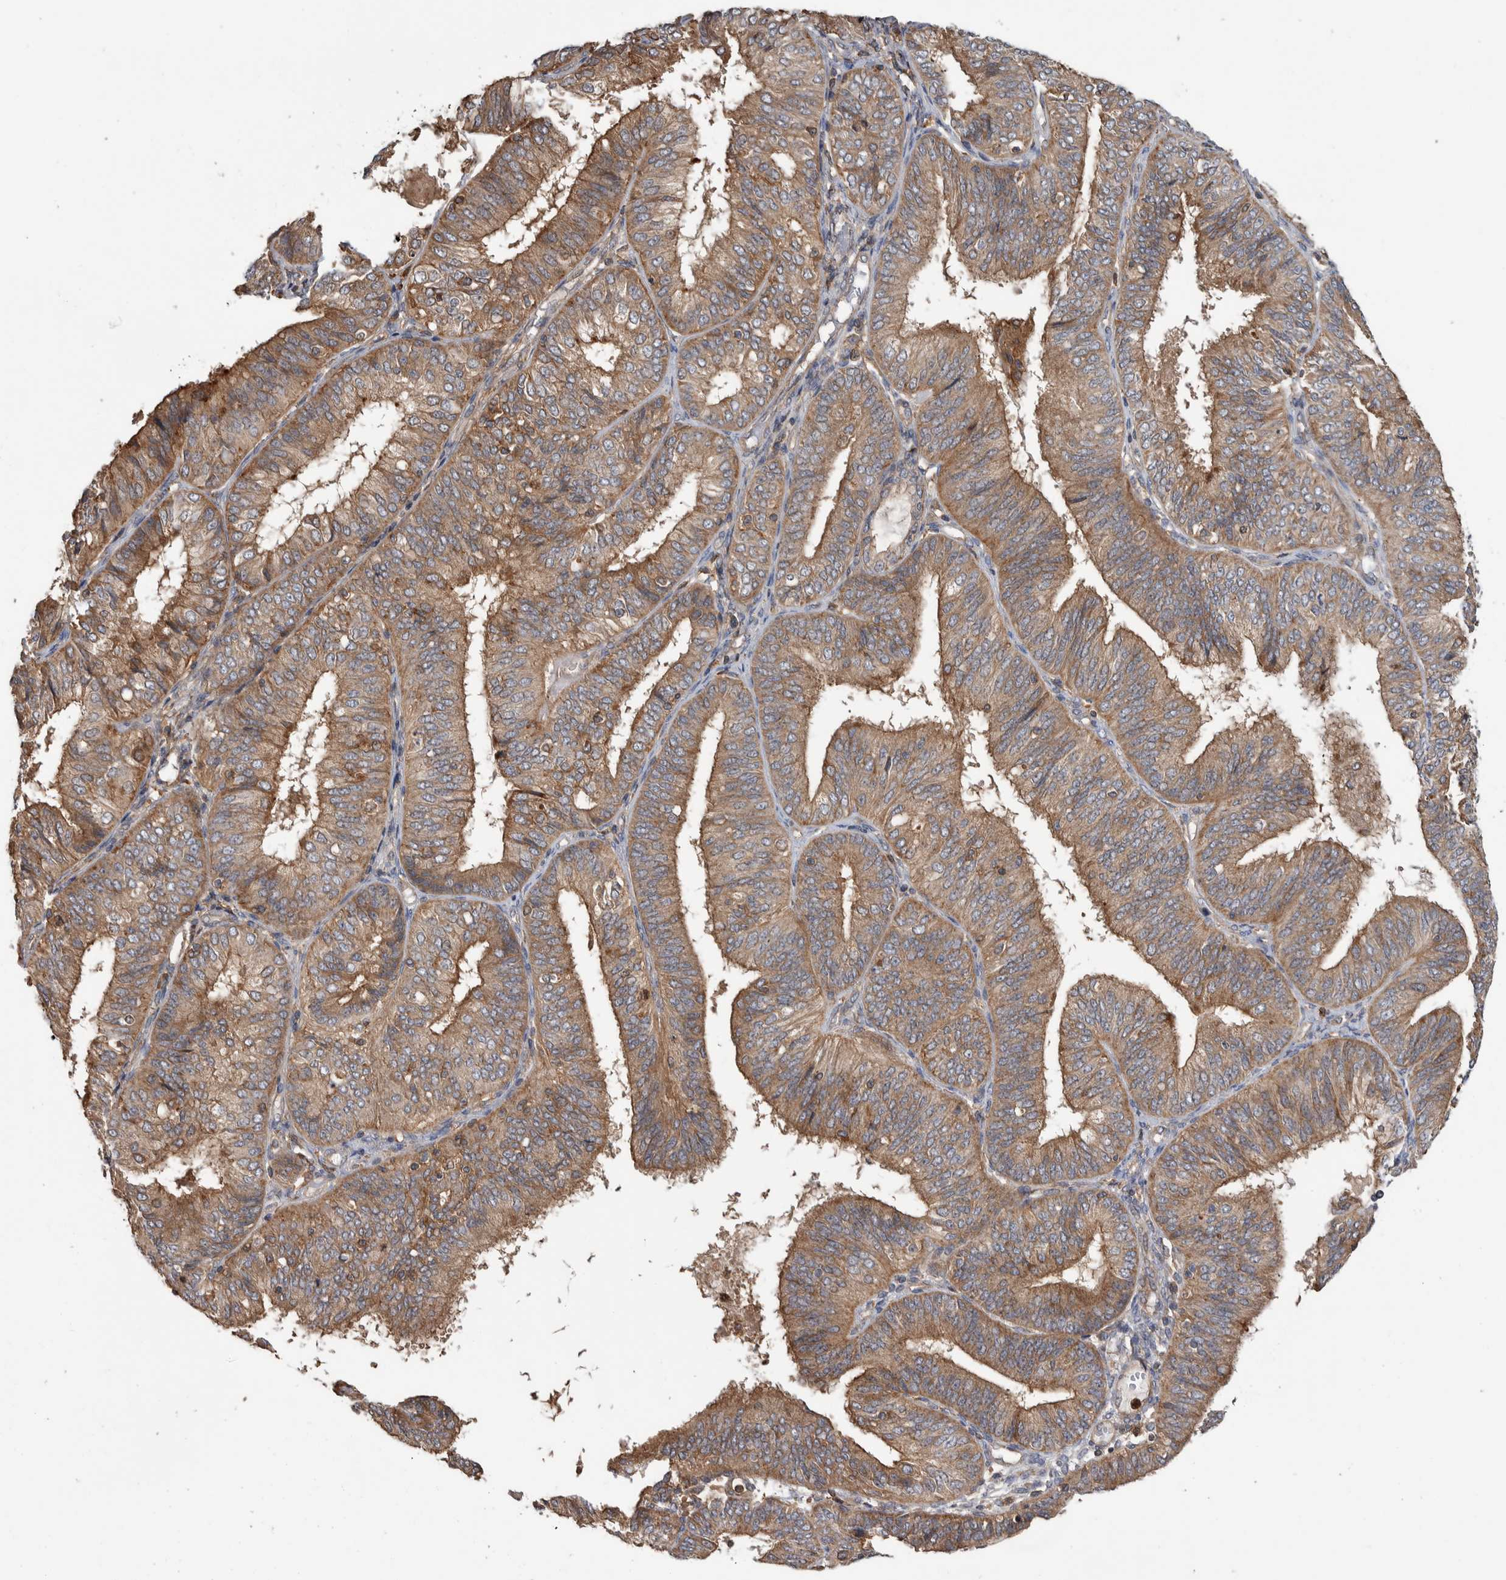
{"staining": {"intensity": "weak", "quantity": ">75%", "location": "cytoplasmic/membranous"}, "tissue": "endometrial cancer", "cell_type": "Tumor cells", "image_type": "cancer", "snomed": [{"axis": "morphology", "description": "Adenocarcinoma, NOS"}, {"axis": "topography", "description": "Endometrium"}], "caption": "Protein expression analysis of human endometrial cancer (adenocarcinoma) reveals weak cytoplasmic/membranous staining in approximately >75% of tumor cells.", "gene": "SDCBP", "patient": {"sex": "female", "age": 58}}